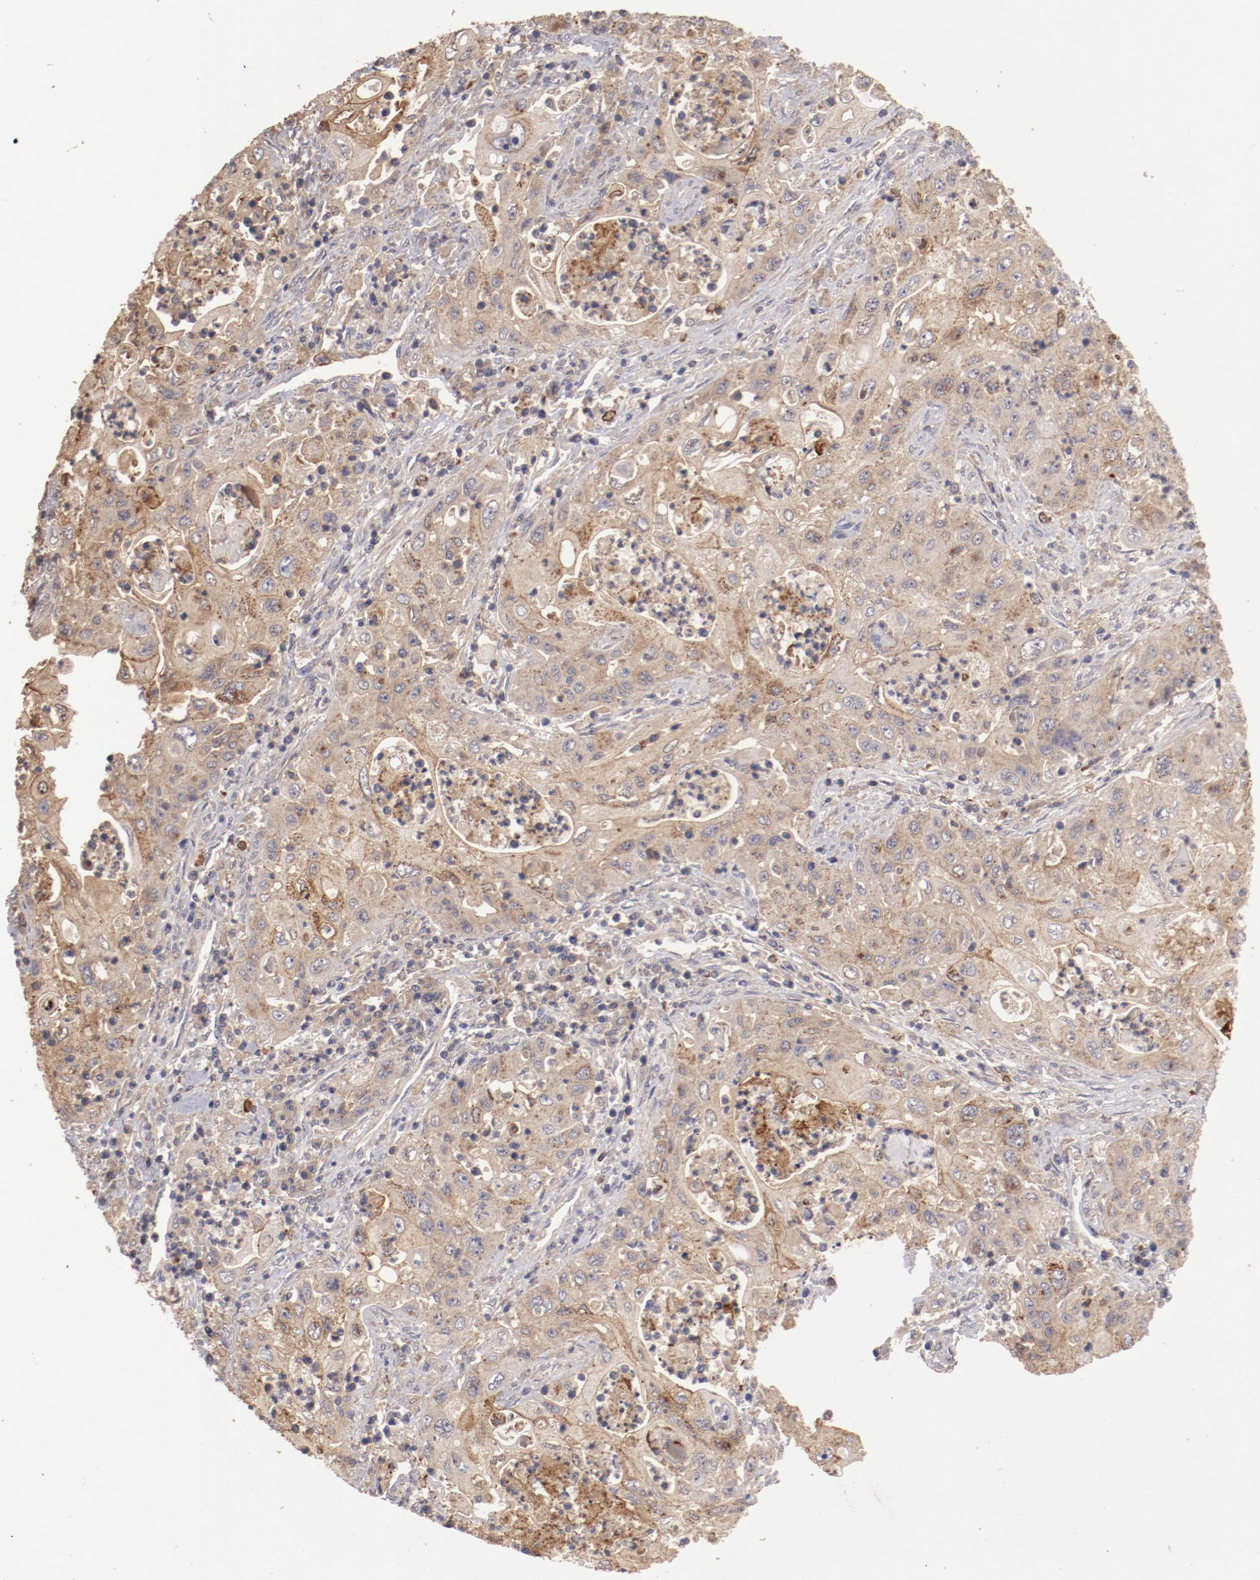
{"staining": {"intensity": "moderate", "quantity": ">75%", "location": "cytoplasmic/membranous"}, "tissue": "pancreatic cancer", "cell_type": "Tumor cells", "image_type": "cancer", "snomed": [{"axis": "morphology", "description": "Adenocarcinoma, NOS"}, {"axis": "topography", "description": "Pancreas"}], "caption": "A medium amount of moderate cytoplasmic/membranous staining is seen in approximately >75% of tumor cells in pancreatic adenocarcinoma tissue.", "gene": "LRRC75B", "patient": {"sex": "male", "age": 70}}